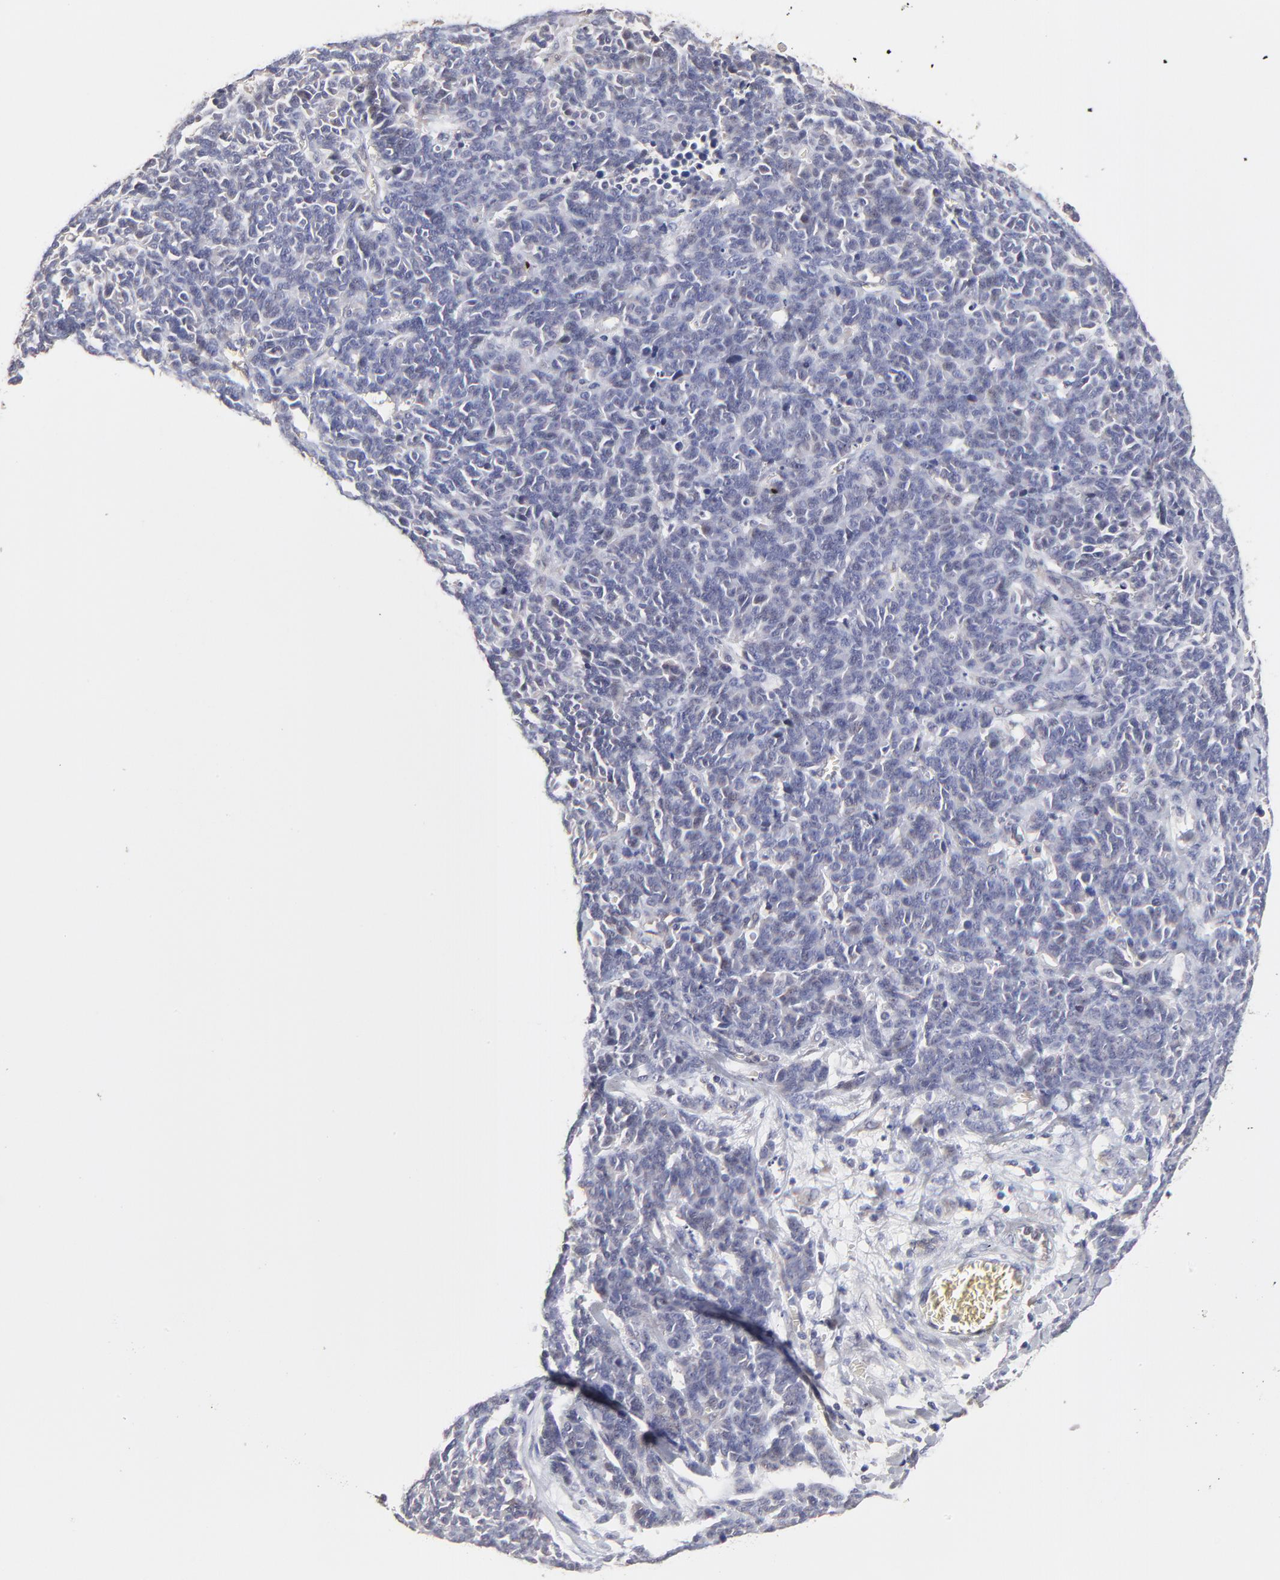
{"staining": {"intensity": "negative", "quantity": "none", "location": "none"}, "tissue": "lung cancer", "cell_type": "Tumor cells", "image_type": "cancer", "snomed": [{"axis": "morphology", "description": "Neoplasm, malignant, NOS"}, {"axis": "topography", "description": "Lung"}], "caption": "This is a histopathology image of immunohistochemistry staining of lung cancer, which shows no expression in tumor cells.", "gene": "ZNF10", "patient": {"sex": "female", "age": 58}}